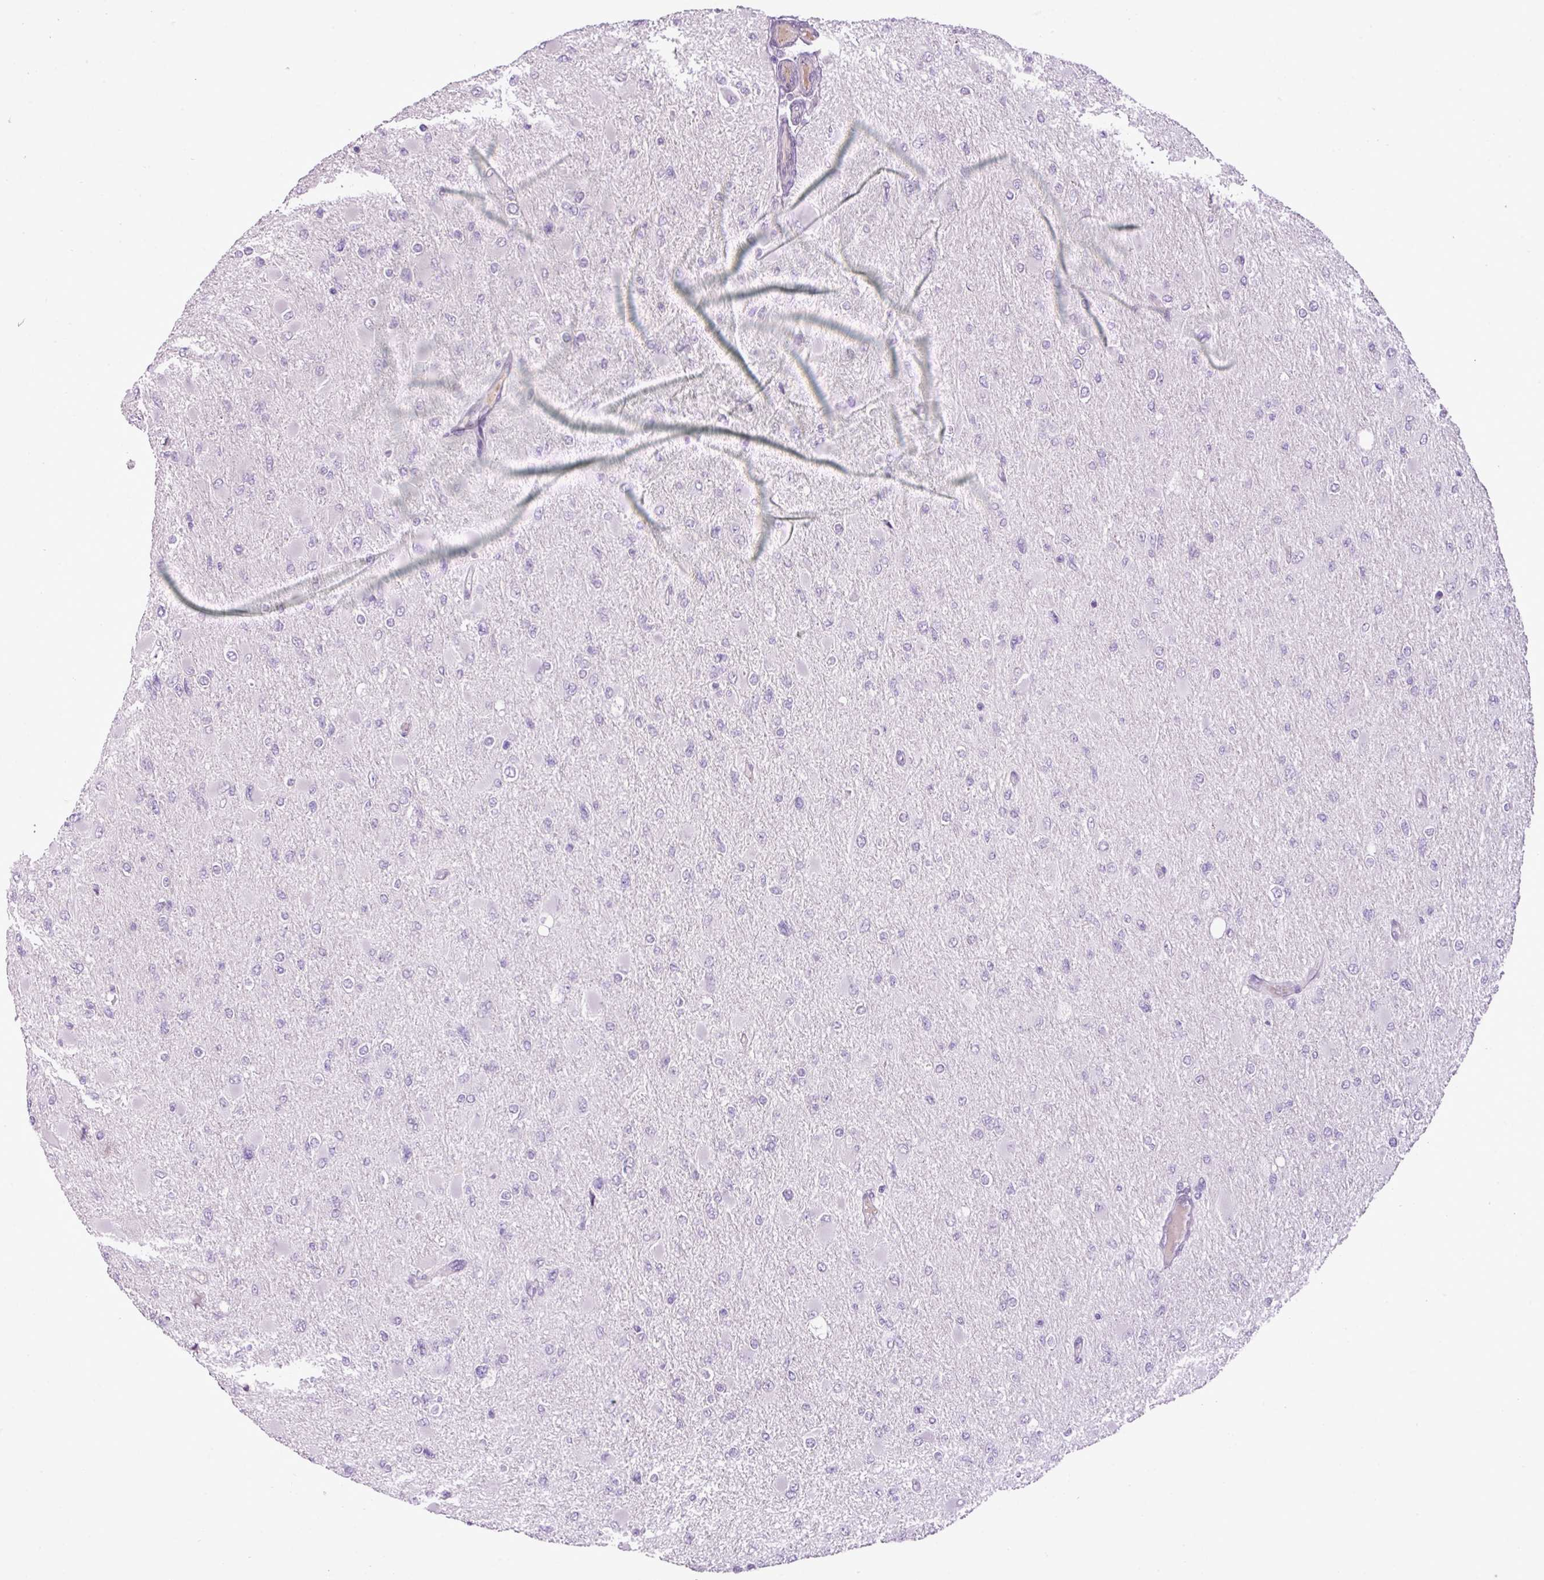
{"staining": {"intensity": "negative", "quantity": "none", "location": "none"}, "tissue": "glioma", "cell_type": "Tumor cells", "image_type": "cancer", "snomed": [{"axis": "morphology", "description": "Glioma, malignant, High grade"}, {"axis": "topography", "description": "Cerebral cortex"}], "caption": "This photomicrograph is of glioma stained with immunohistochemistry (IHC) to label a protein in brown with the nuclei are counter-stained blue. There is no expression in tumor cells.", "gene": "DNAJB13", "patient": {"sex": "female", "age": 36}}